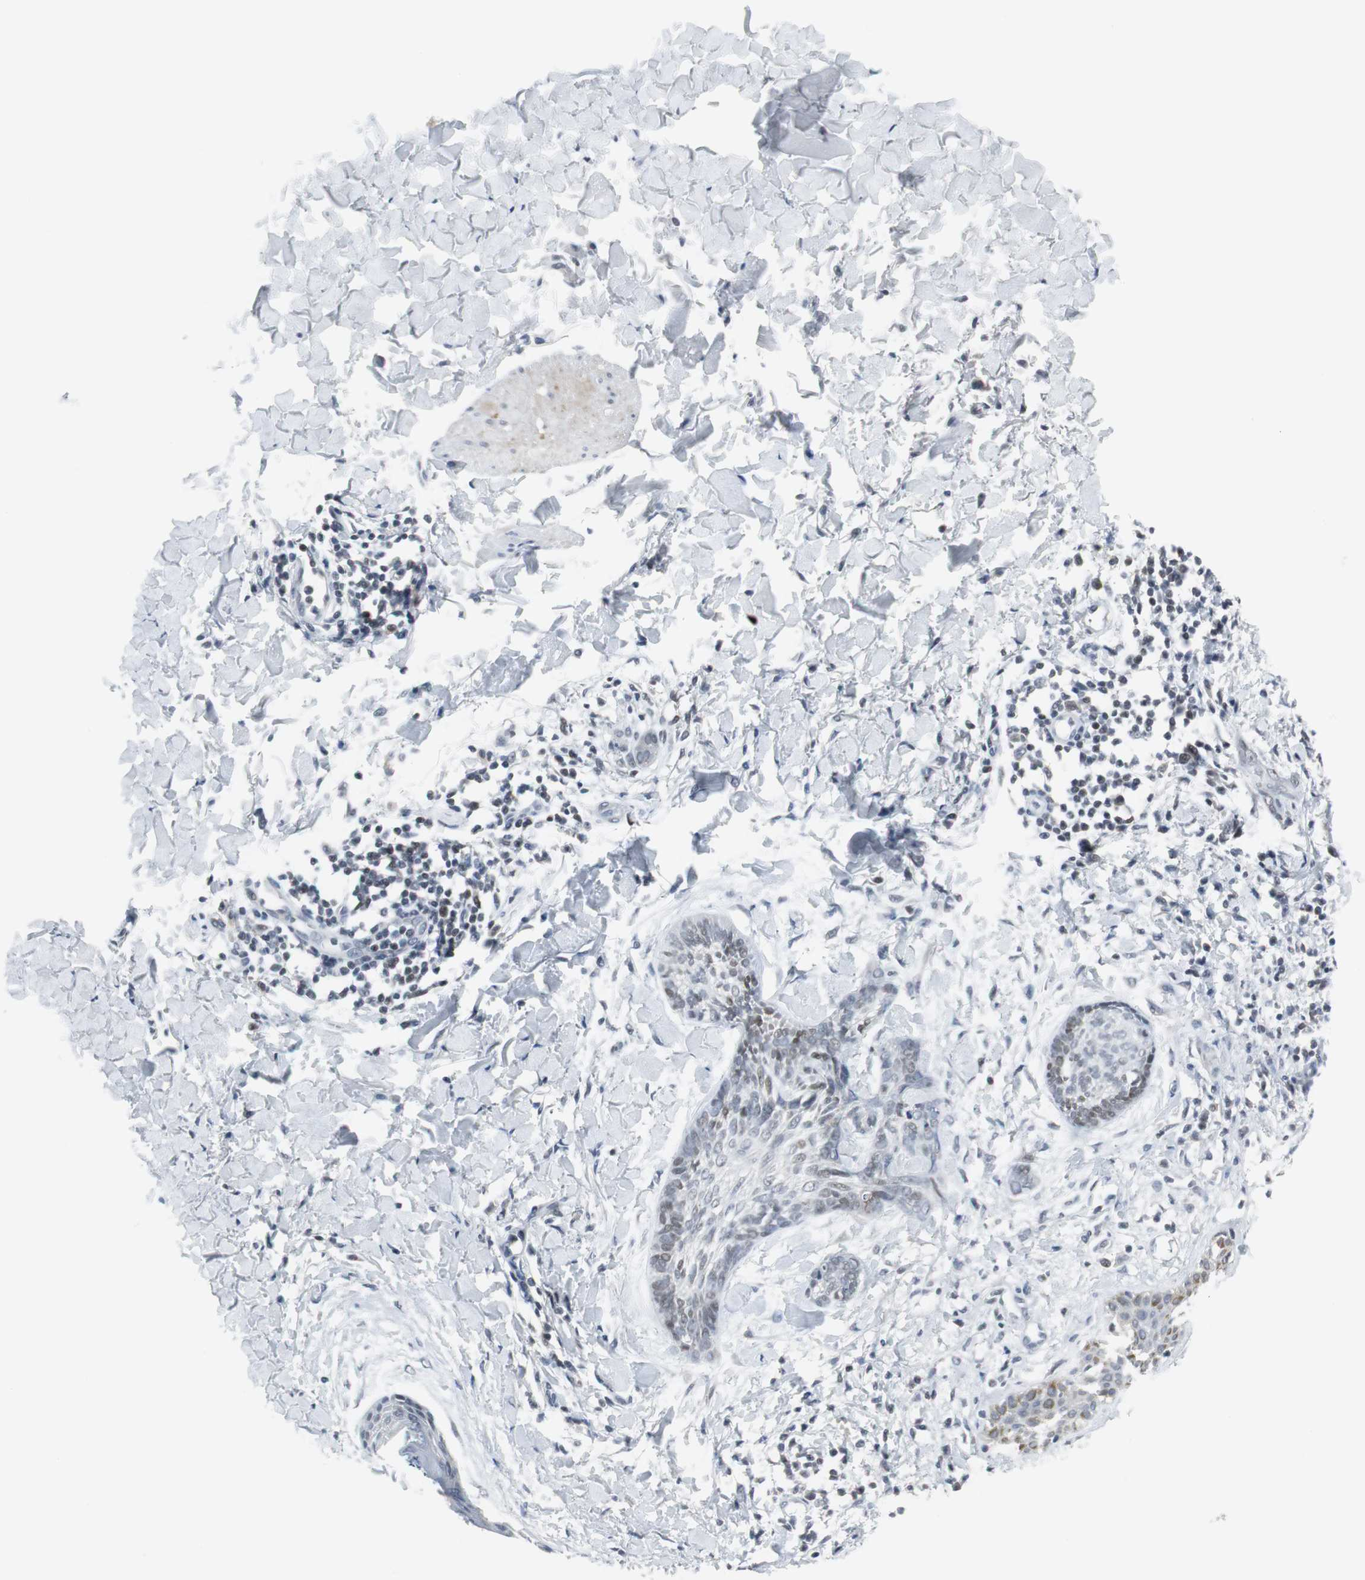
{"staining": {"intensity": "weak", "quantity": "<25%", "location": "nuclear"}, "tissue": "skin cancer", "cell_type": "Tumor cells", "image_type": "cancer", "snomed": [{"axis": "morphology", "description": "Normal tissue, NOS"}, {"axis": "morphology", "description": "Basal cell carcinoma"}, {"axis": "topography", "description": "Skin"}], "caption": "DAB immunohistochemical staining of human skin basal cell carcinoma demonstrates no significant positivity in tumor cells. (DAB immunohistochemistry, high magnification).", "gene": "ELK1", "patient": {"sex": "male", "age": 71}}